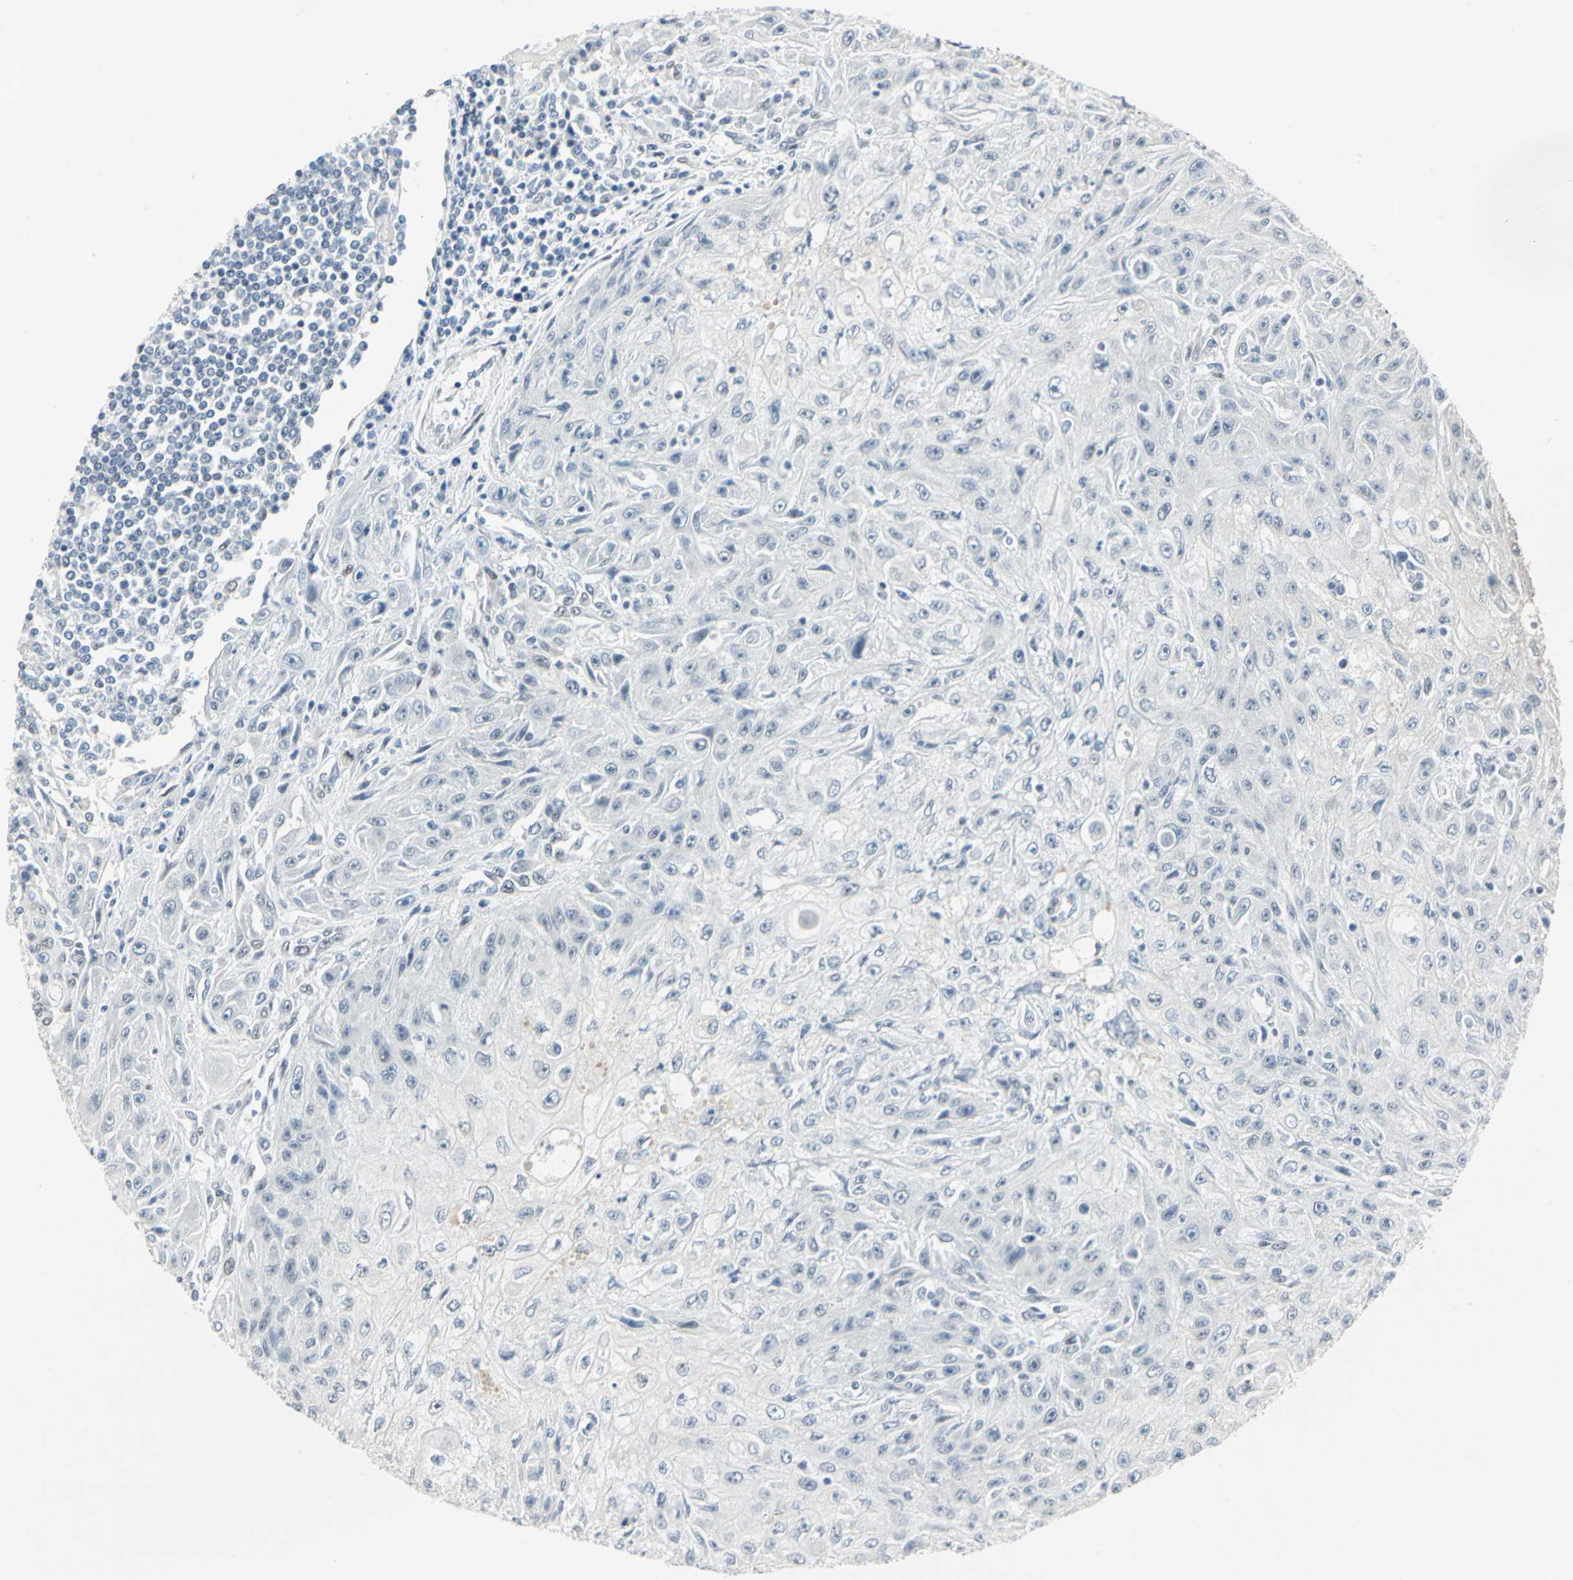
{"staining": {"intensity": "negative", "quantity": "none", "location": "none"}, "tissue": "skin cancer", "cell_type": "Tumor cells", "image_type": "cancer", "snomed": [{"axis": "morphology", "description": "Squamous cell carcinoma, NOS"}, {"axis": "topography", "description": "Skin"}], "caption": "Immunohistochemical staining of human skin cancer (squamous cell carcinoma) displays no significant positivity in tumor cells.", "gene": "MEIS2", "patient": {"sex": "male", "age": 75}}